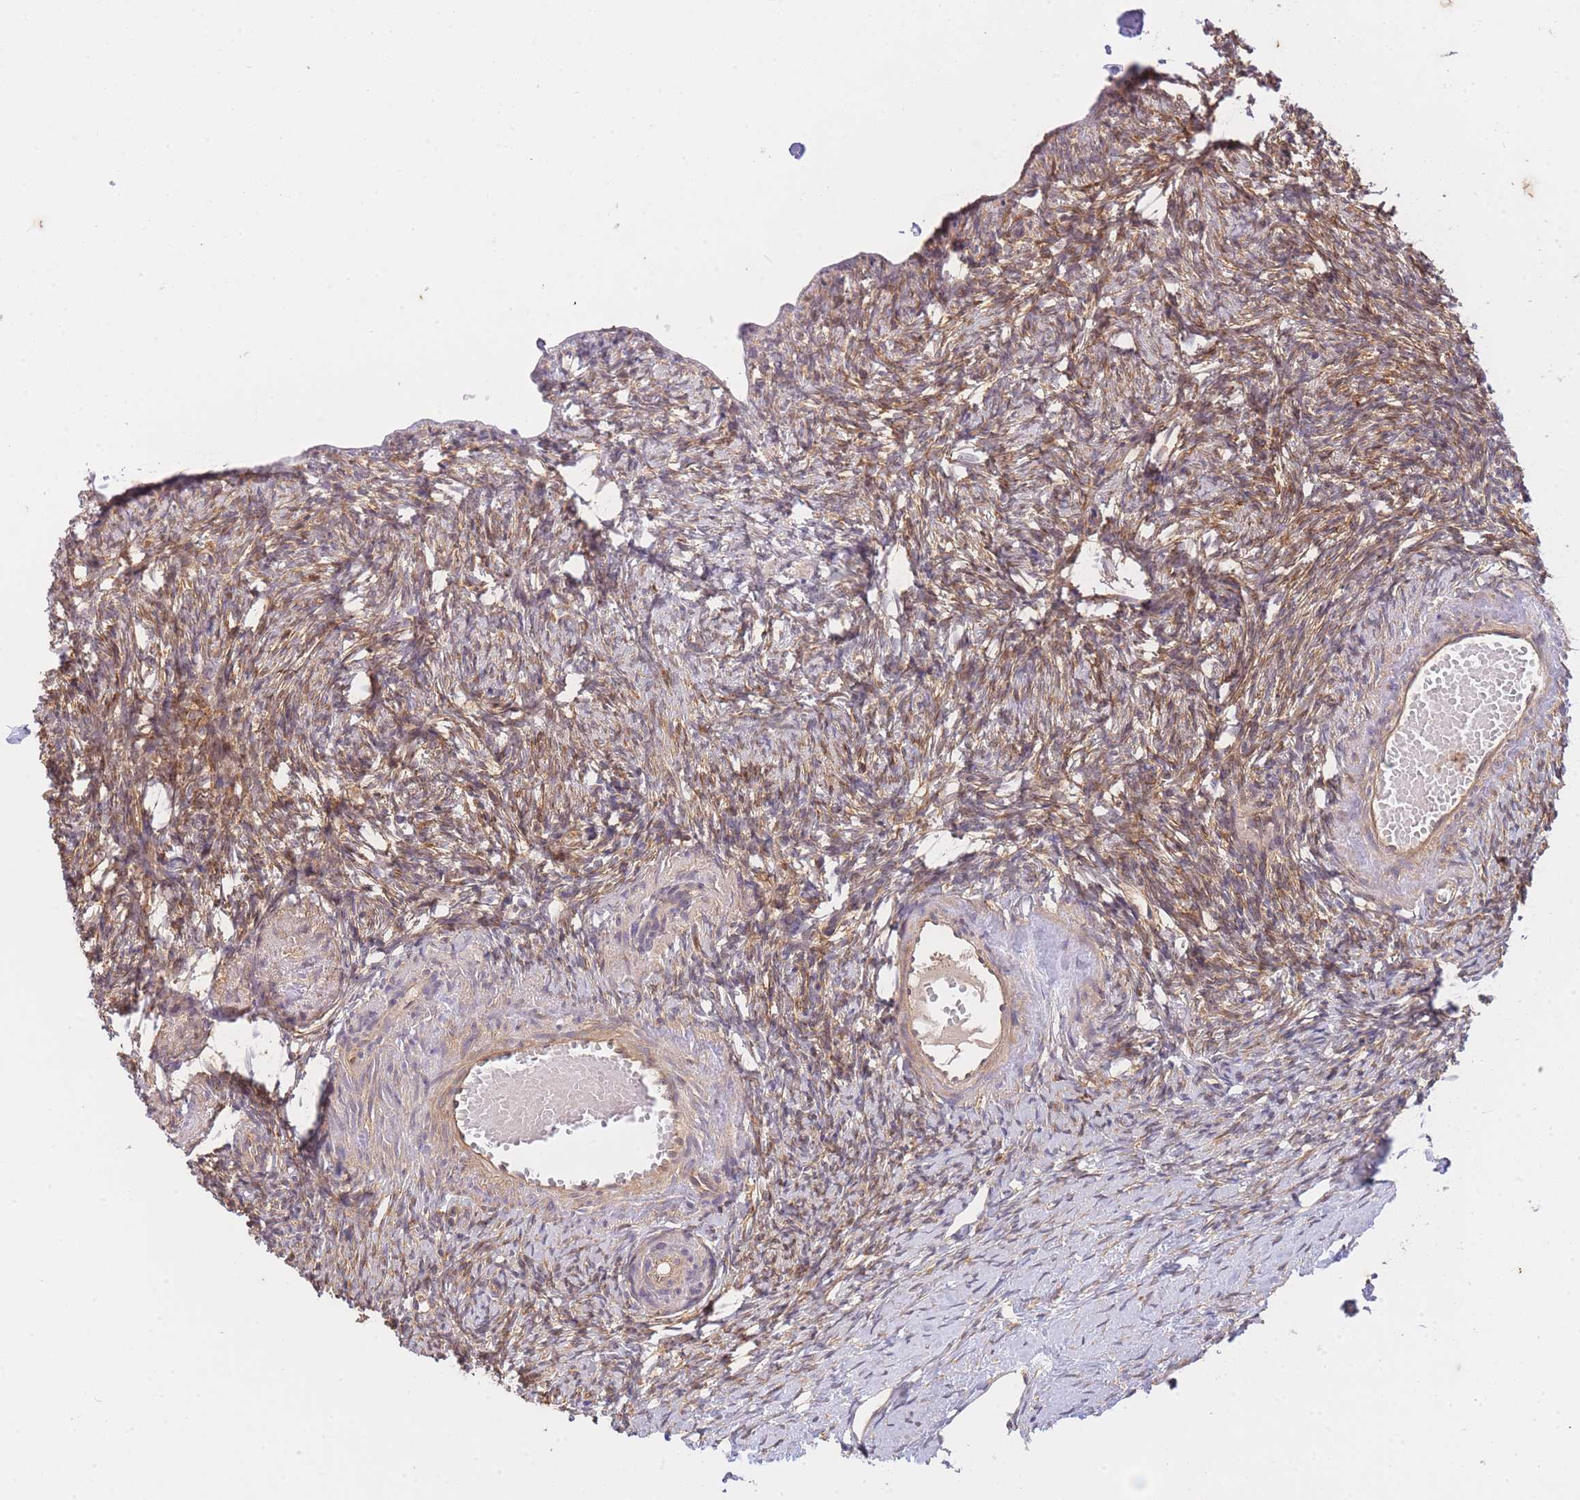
{"staining": {"intensity": "moderate", "quantity": "25%-75%", "location": "cytoplasmic/membranous"}, "tissue": "ovary", "cell_type": "Ovarian stroma cells", "image_type": "normal", "snomed": [{"axis": "morphology", "description": "Normal tissue, NOS"}, {"axis": "topography", "description": "Ovary"}], "caption": "A brown stain highlights moderate cytoplasmic/membranous staining of a protein in ovarian stroma cells of benign ovary.", "gene": "ST8SIA4", "patient": {"sex": "female", "age": 51}}